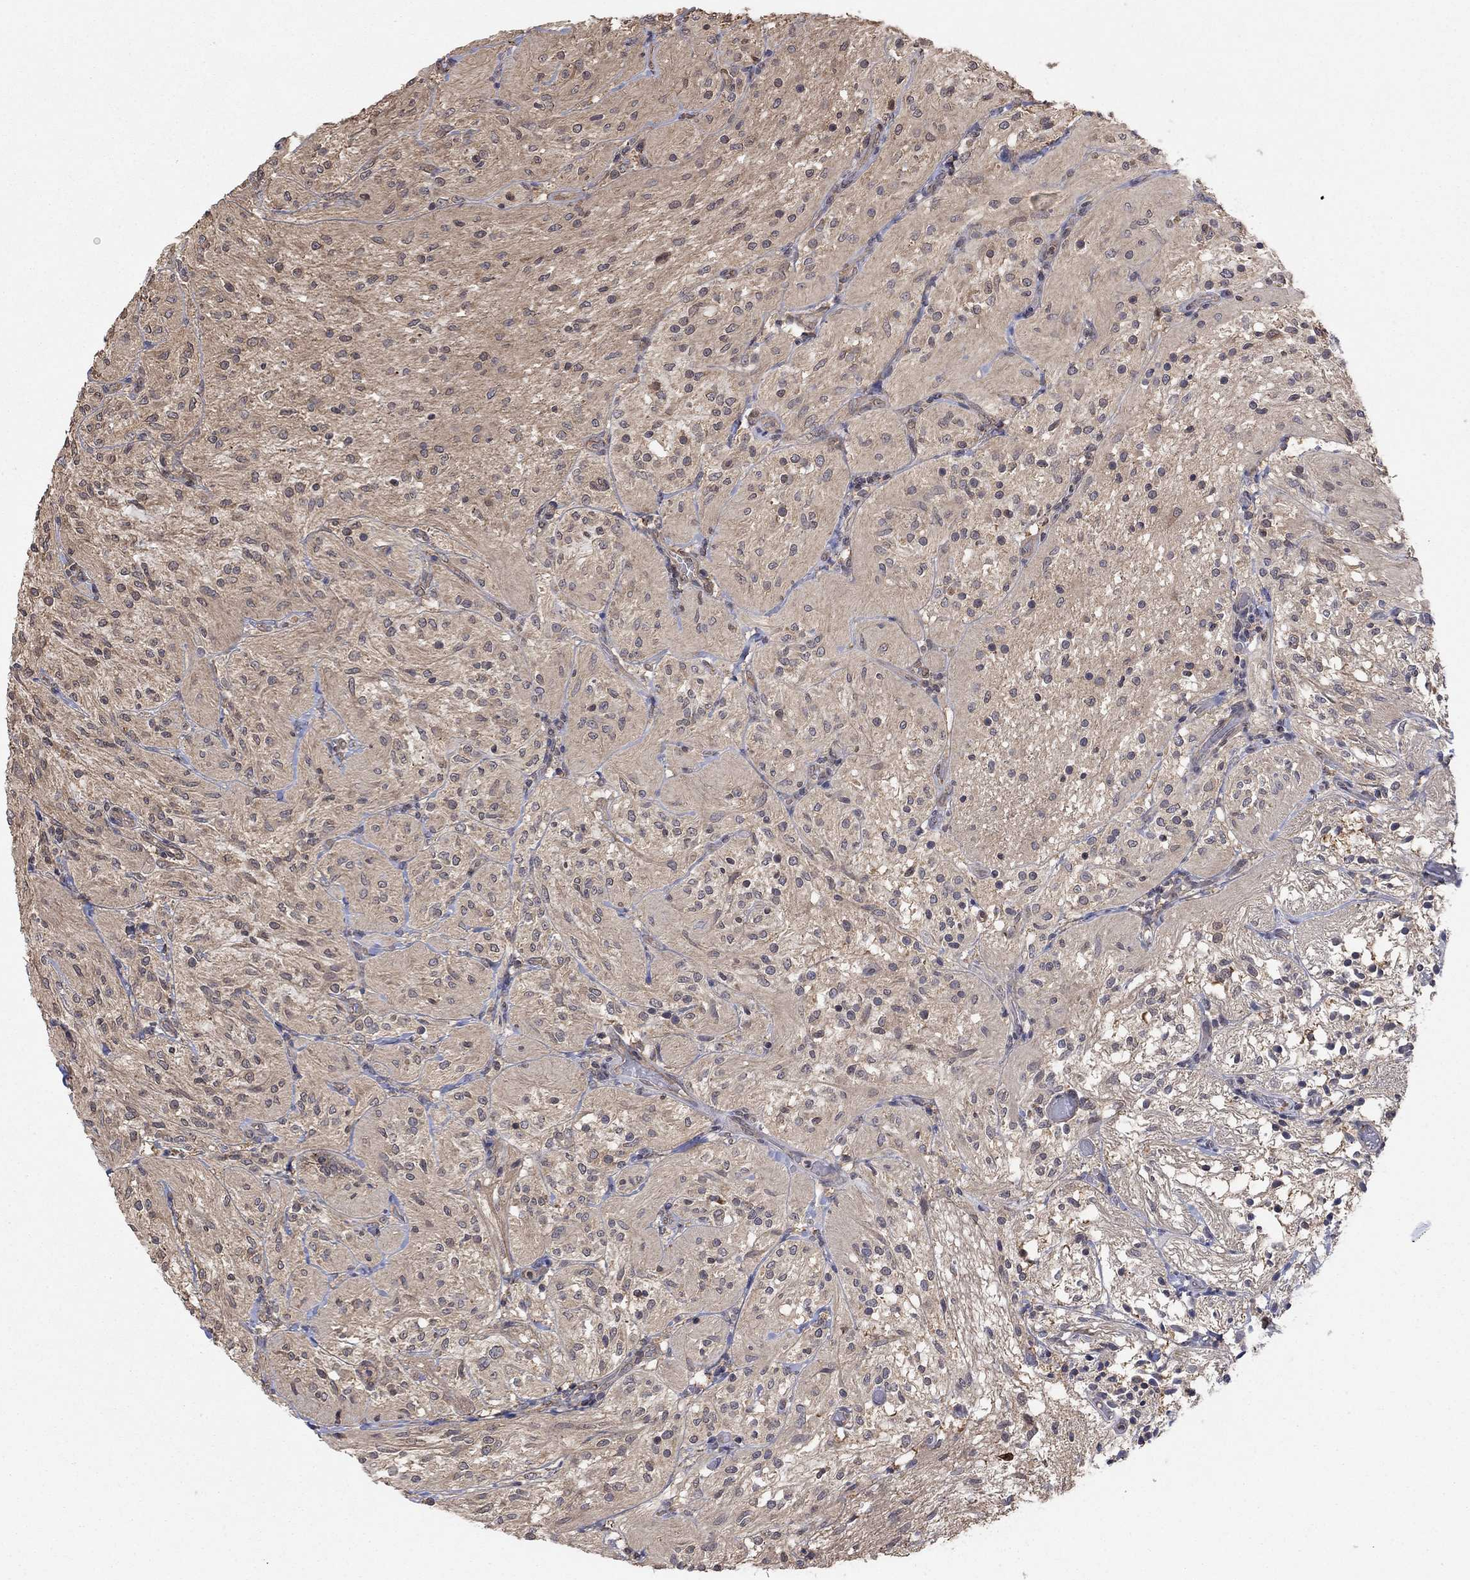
{"staining": {"intensity": "negative", "quantity": "none", "location": "none"}, "tissue": "glioma", "cell_type": "Tumor cells", "image_type": "cancer", "snomed": [{"axis": "morphology", "description": "Glioma, malignant, Low grade"}, {"axis": "topography", "description": "Brain"}], "caption": "This histopathology image is of glioma stained with immunohistochemistry (IHC) to label a protein in brown with the nuclei are counter-stained blue. There is no staining in tumor cells.", "gene": "RNF114", "patient": {"sex": "male", "age": 3}}